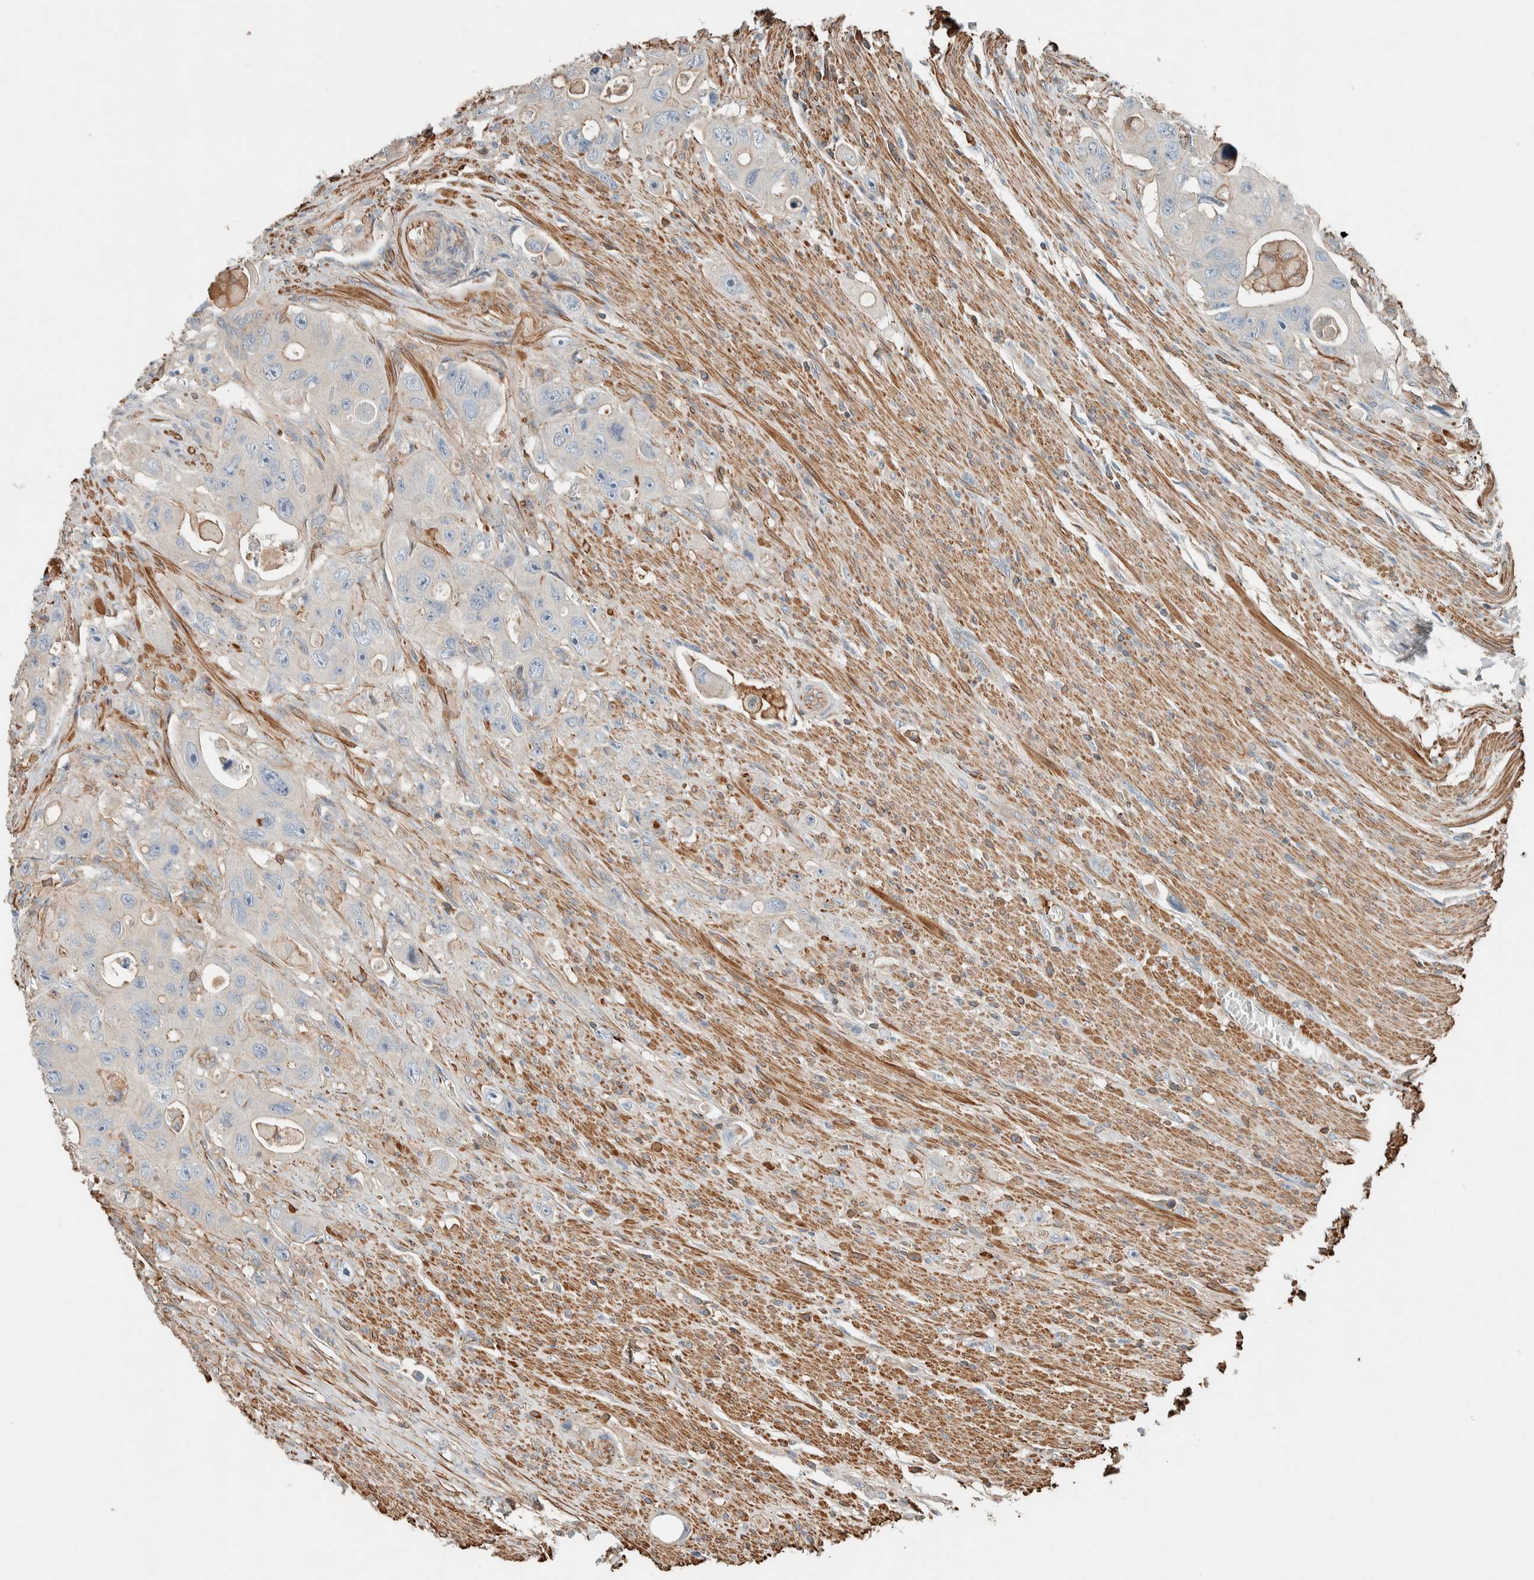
{"staining": {"intensity": "negative", "quantity": "none", "location": "none"}, "tissue": "colorectal cancer", "cell_type": "Tumor cells", "image_type": "cancer", "snomed": [{"axis": "morphology", "description": "Adenocarcinoma, NOS"}, {"axis": "topography", "description": "Colon"}], "caption": "IHC image of colorectal cancer stained for a protein (brown), which reveals no positivity in tumor cells.", "gene": "CTBP2", "patient": {"sex": "female", "age": 46}}